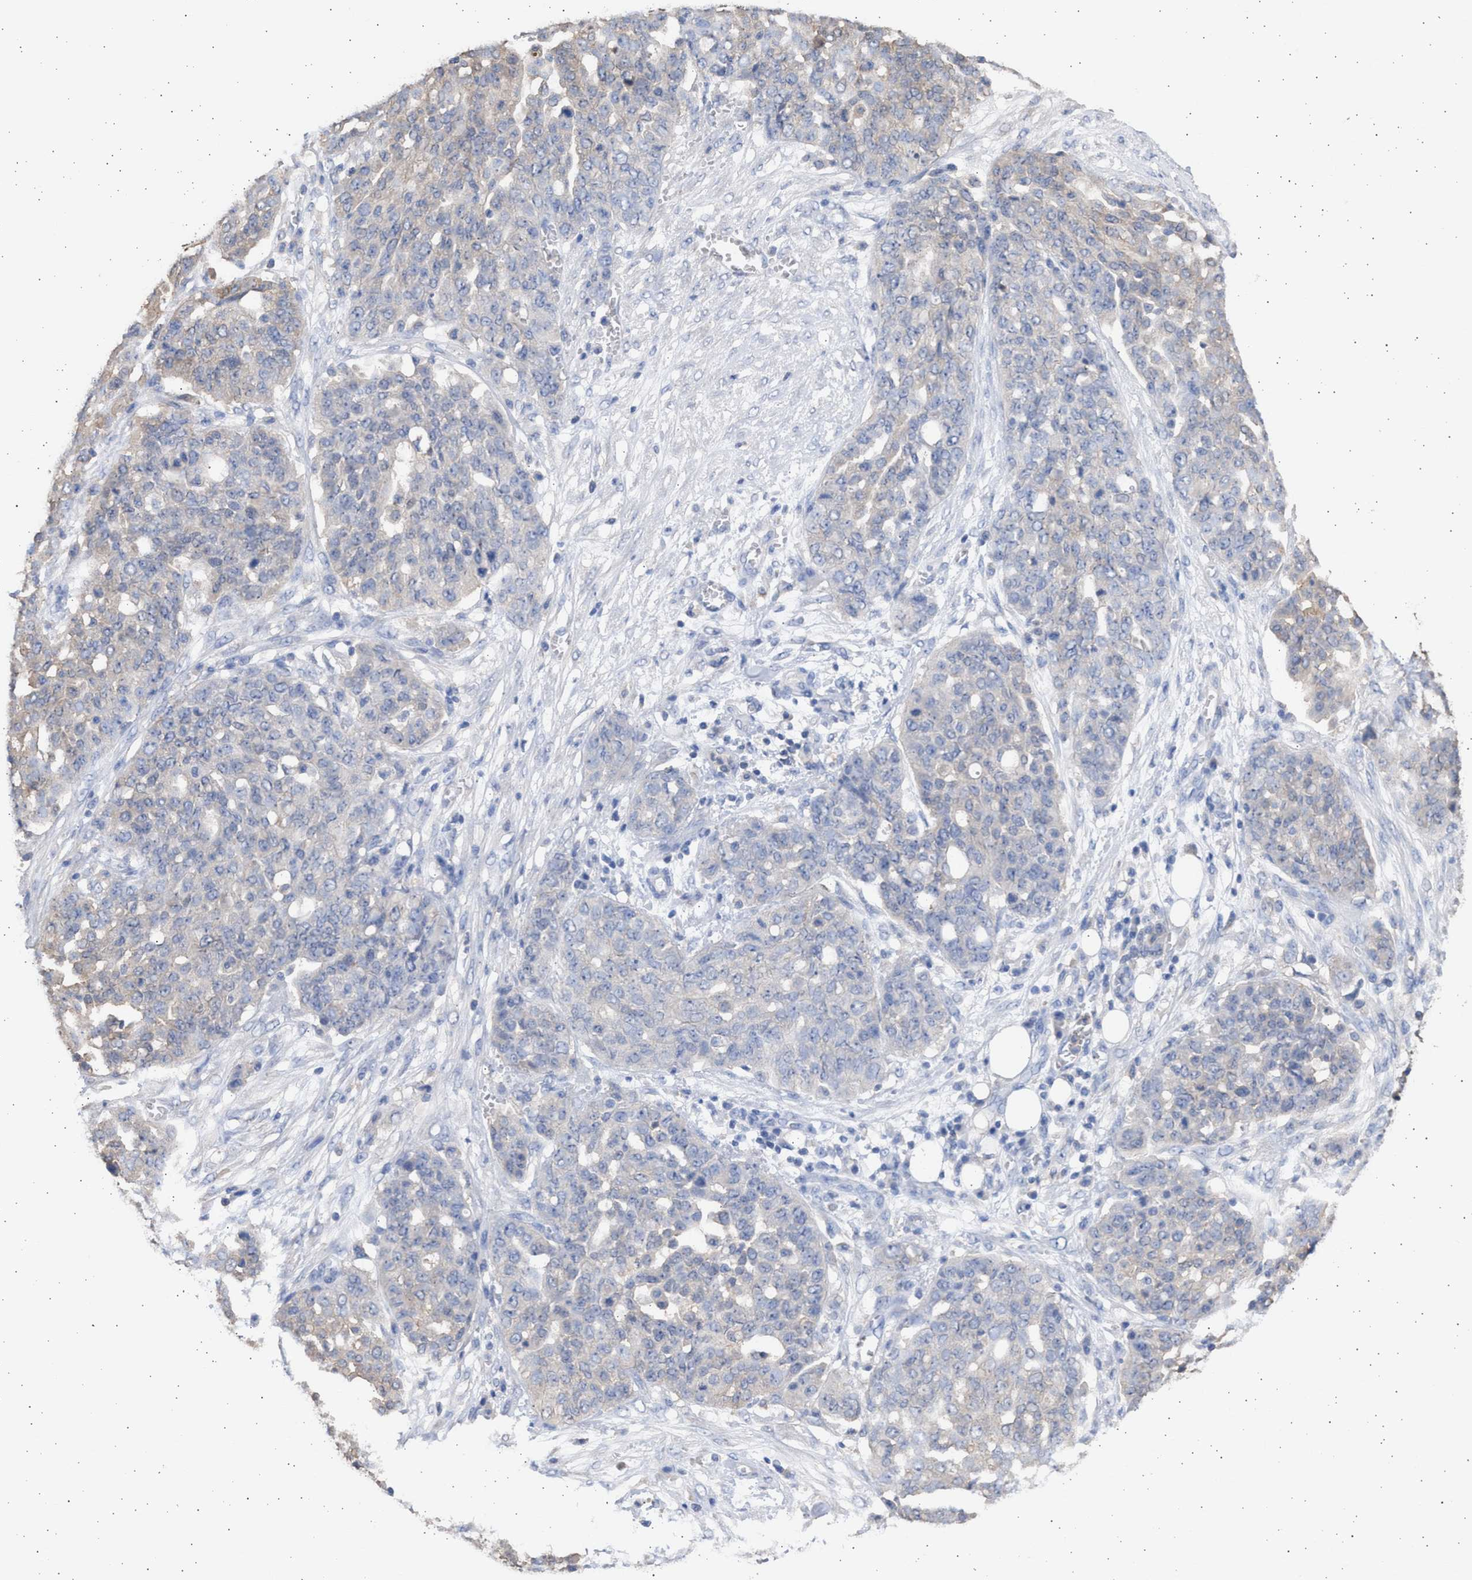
{"staining": {"intensity": "weak", "quantity": "<25%", "location": "cytoplasmic/membranous"}, "tissue": "ovarian cancer", "cell_type": "Tumor cells", "image_type": "cancer", "snomed": [{"axis": "morphology", "description": "Cystadenocarcinoma, serous, NOS"}, {"axis": "topography", "description": "Soft tissue"}, {"axis": "topography", "description": "Ovary"}], "caption": "Tumor cells are negative for protein expression in human ovarian serous cystadenocarcinoma.", "gene": "ALDOC", "patient": {"sex": "female", "age": 57}}